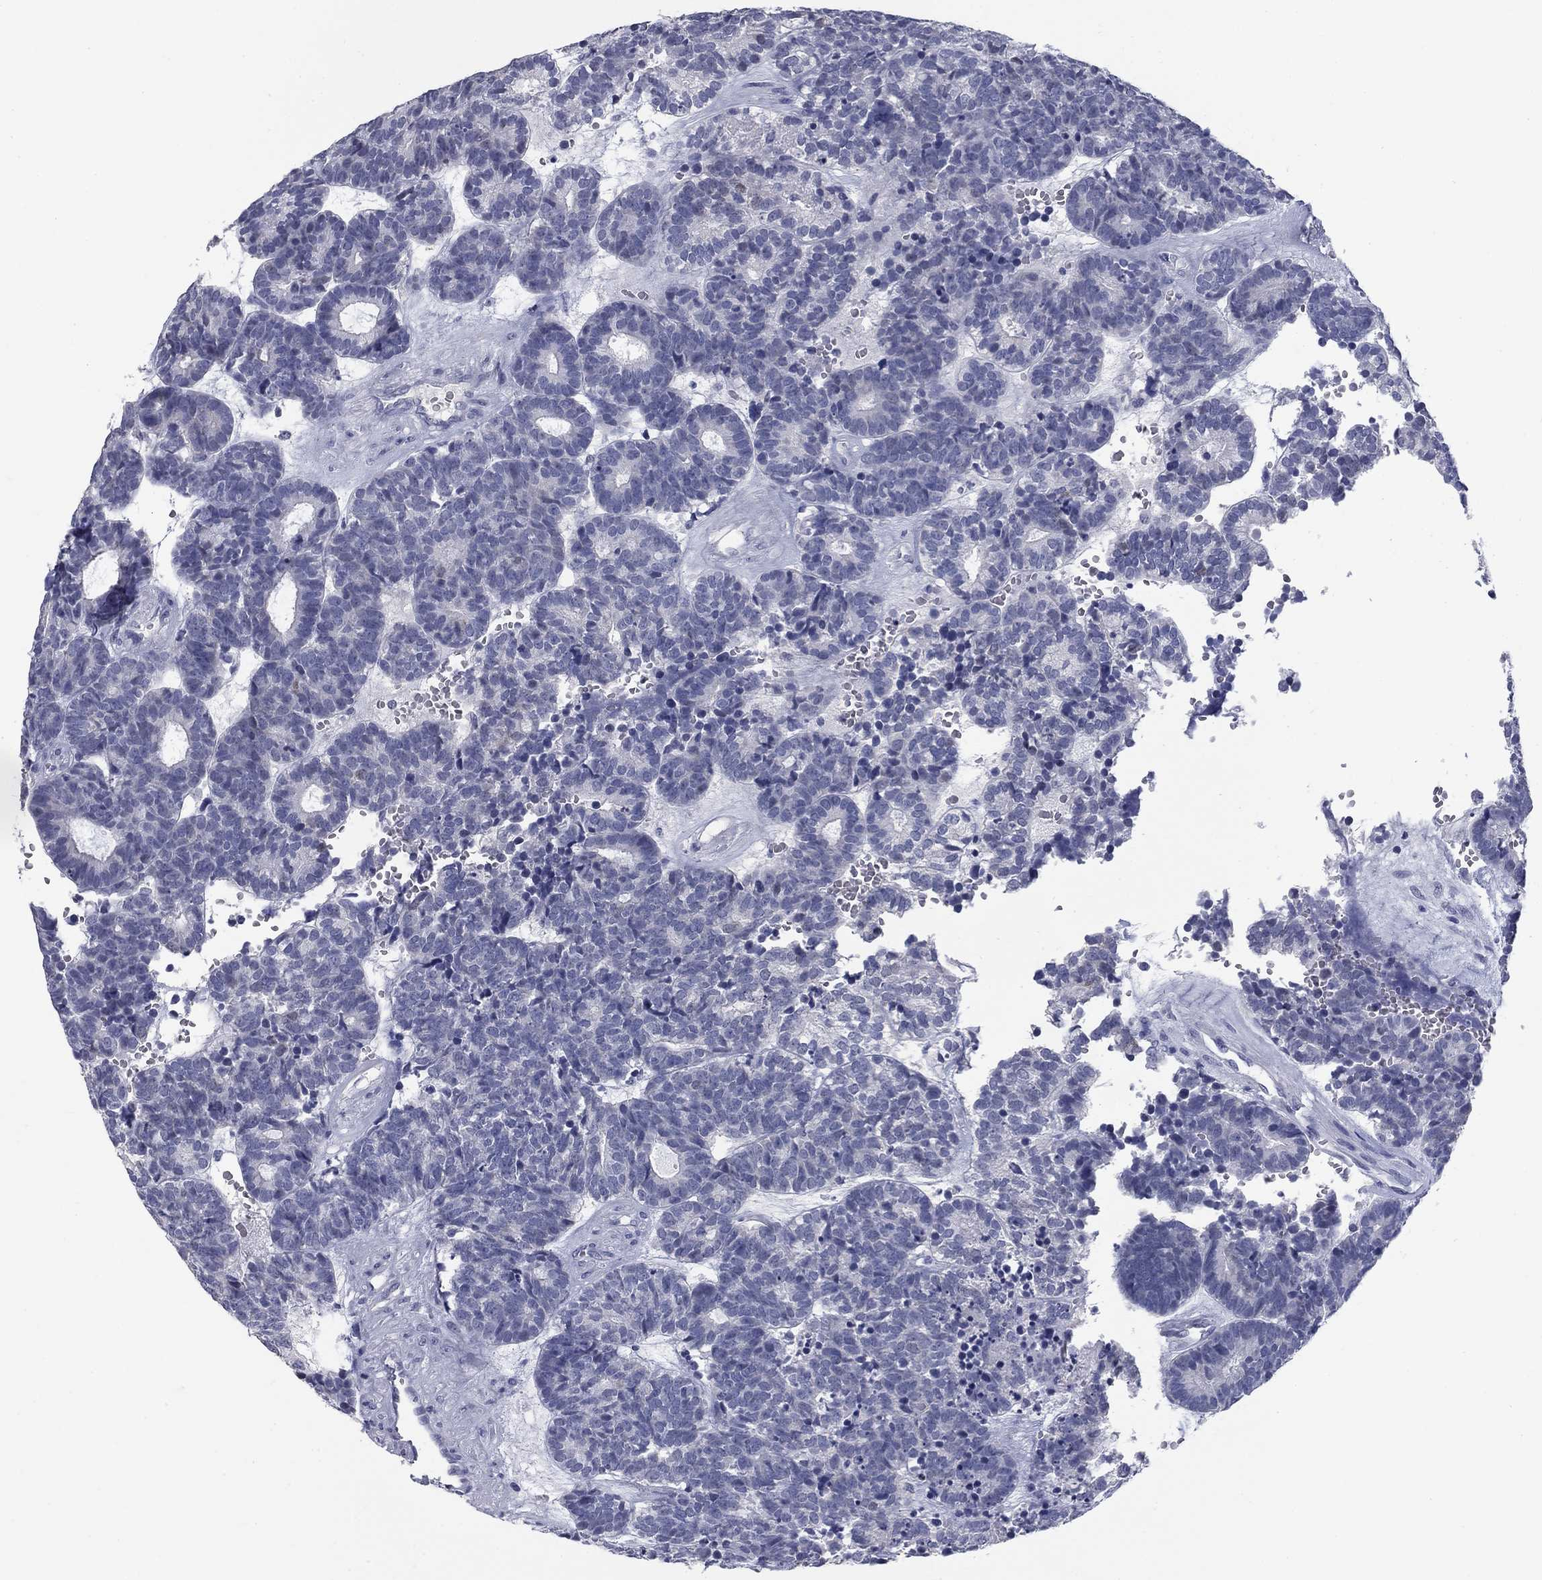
{"staining": {"intensity": "negative", "quantity": "none", "location": "none"}, "tissue": "head and neck cancer", "cell_type": "Tumor cells", "image_type": "cancer", "snomed": [{"axis": "morphology", "description": "Adenocarcinoma, NOS"}, {"axis": "topography", "description": "Head-Neck"}], "caption": "High magnification brightfield microscopy of head and neck adenocarcinoma stained with DAB (3,3'-diaminobenzidine) (brown) and counterstained with hematoxylin (blue): tumor cells show no significant expression.", "gene": "ELAVL4", "patient": {"sex": "female", "age": 81}}